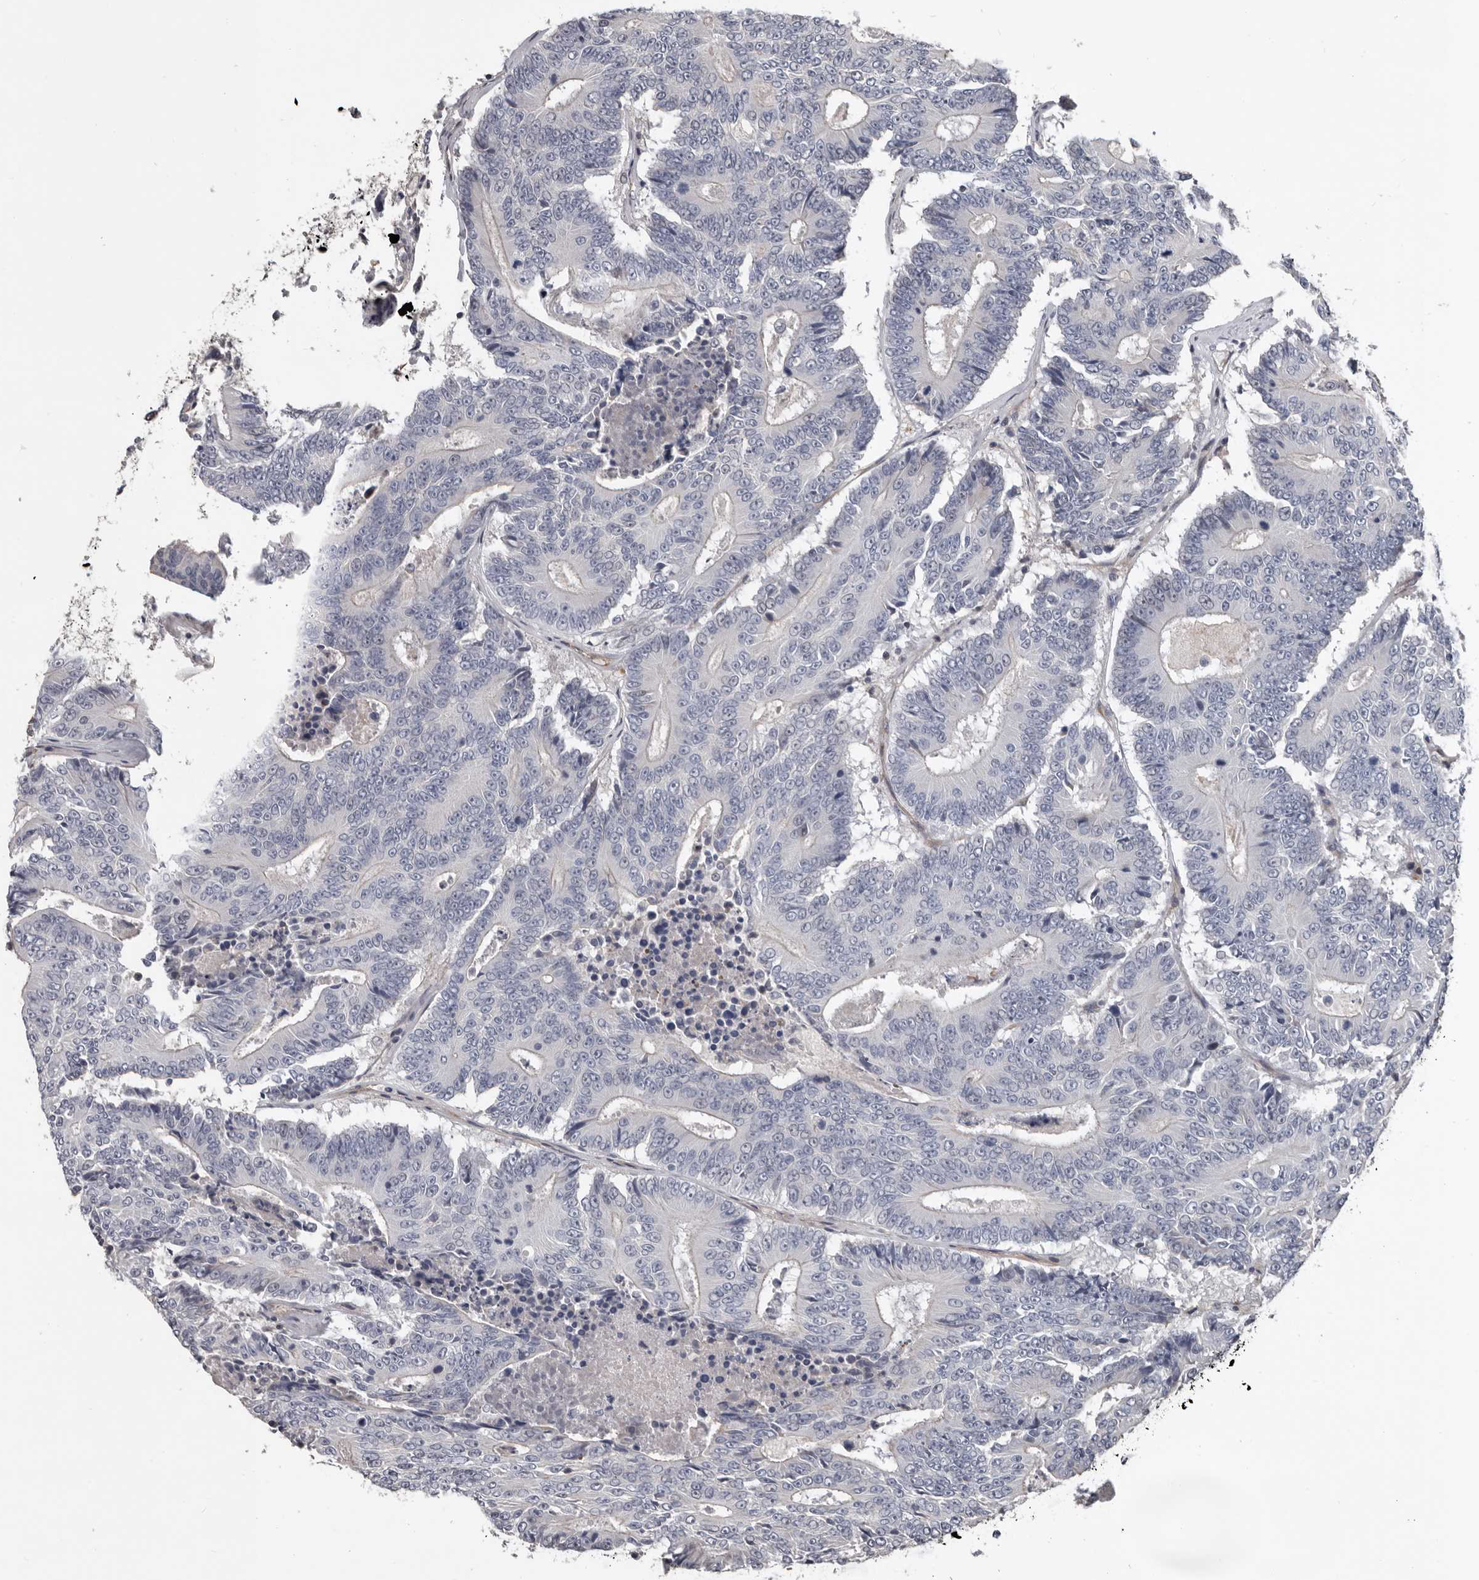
{"staining": {"intensity": "negative", "quantity": "none", "location": "none"}, "tissue": "colorectal cancer", "cell_type": "Tumor cells", "image_type": "cancer", "snomed": [{"axis": "morphology", "description": "Adenocarcinoma, NOS"}, {"axis": "topography", "description": "Colon"}], "caption": "Tumor cells are negative for protein expression in human colorectal cancer (adenocarcinoma).", "gene": "RNF217", "patient": {"sex": "male", "age": 83}}